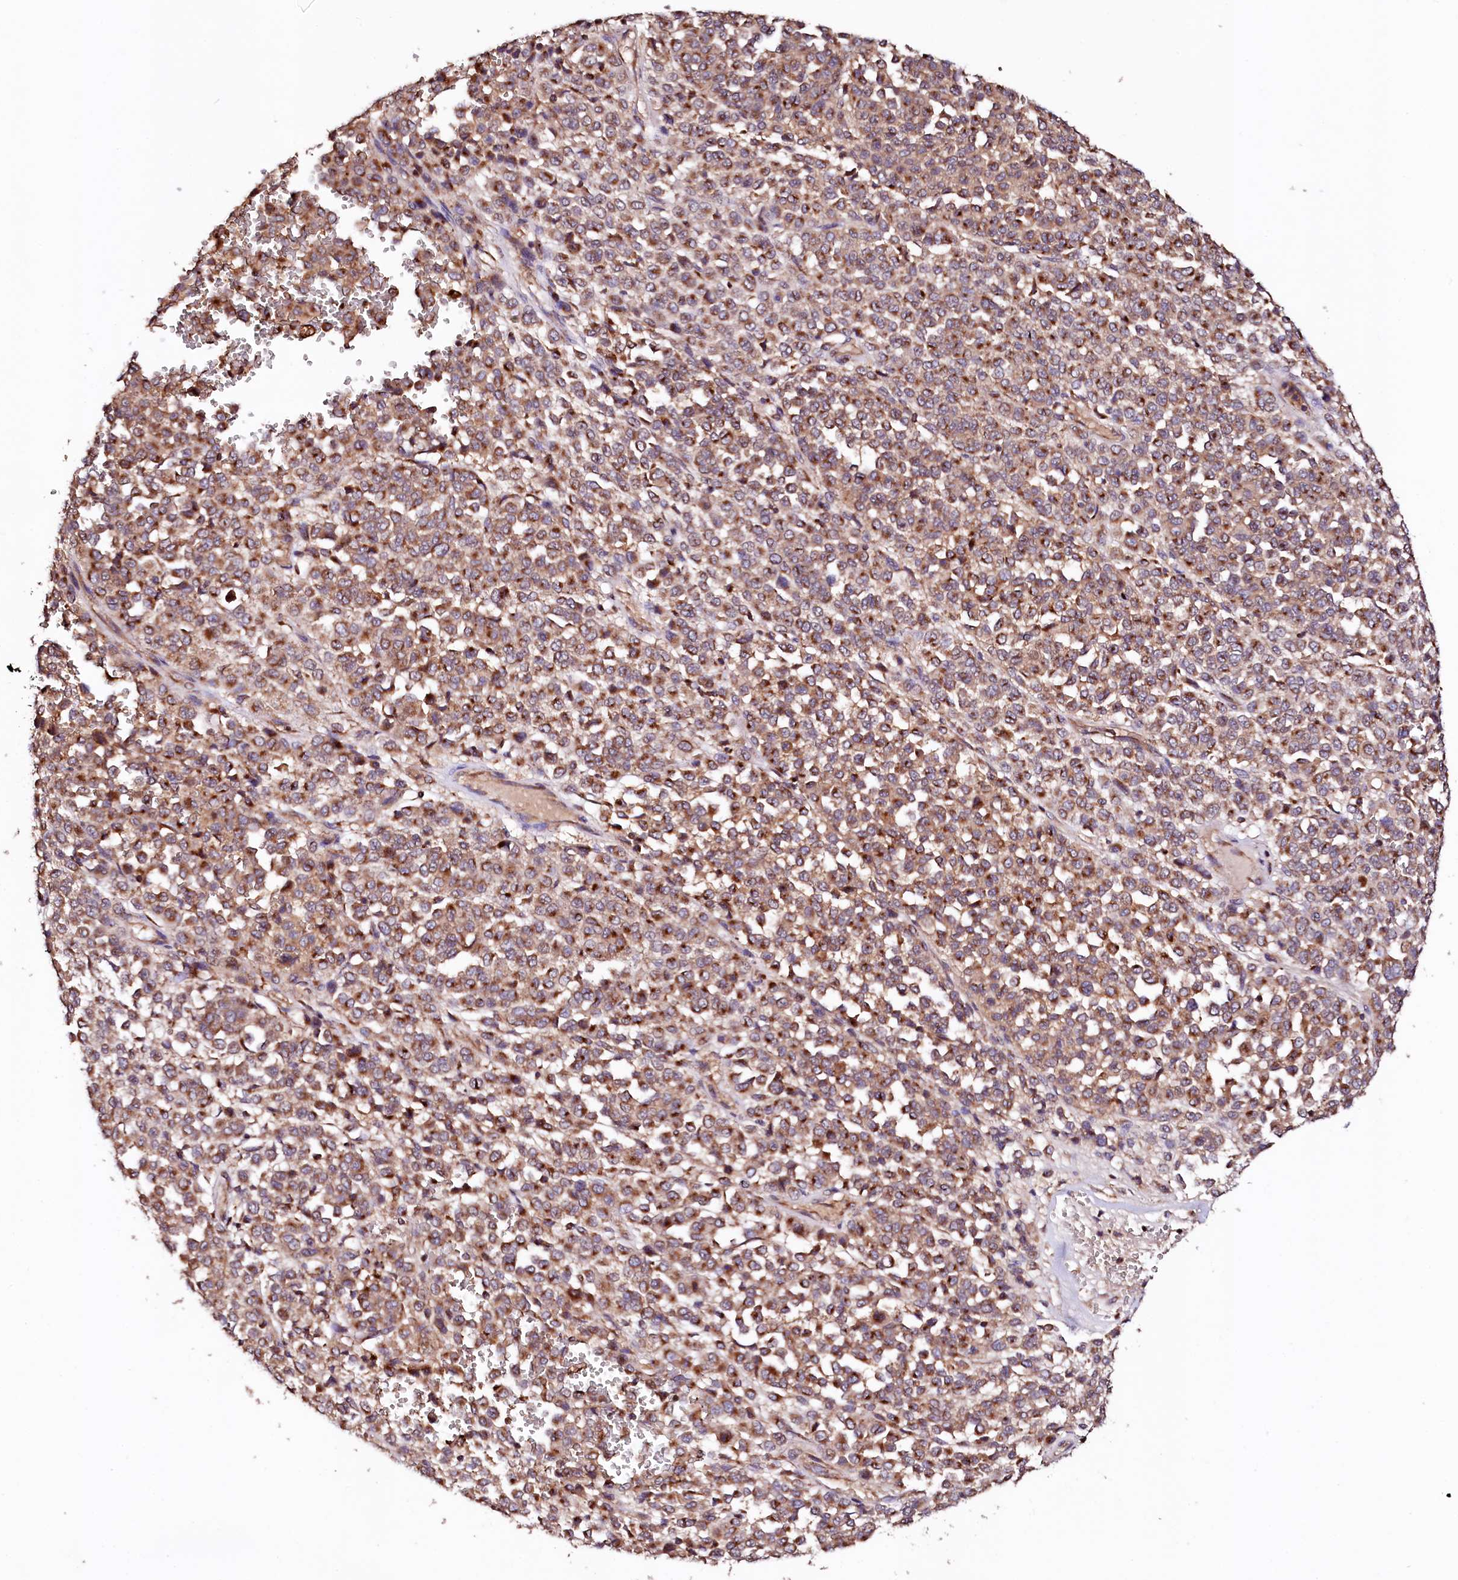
{"staining": {"intensity": "moderate", "quantity": ">75%", "location": "cytoplasmic/membranous"}, "tissue": "melanoma", "cell_type": "Tumor cells", "image_type": "cancer", "snomed": [{"axis": "morphology", "description": "Malignant melanoma, Metastatic site"}, {"axis": "topography", "description": "Pancreas"}], "caption": "This is a photomicrograph of immunohistochemistry staining of malignant melanoma (metastatic site), which shows moderate expression in the cytoplasmic/membranous of tumor cells.", "gene": "ST3GAL1", "patient": {"sex": "female", "age": 30}}